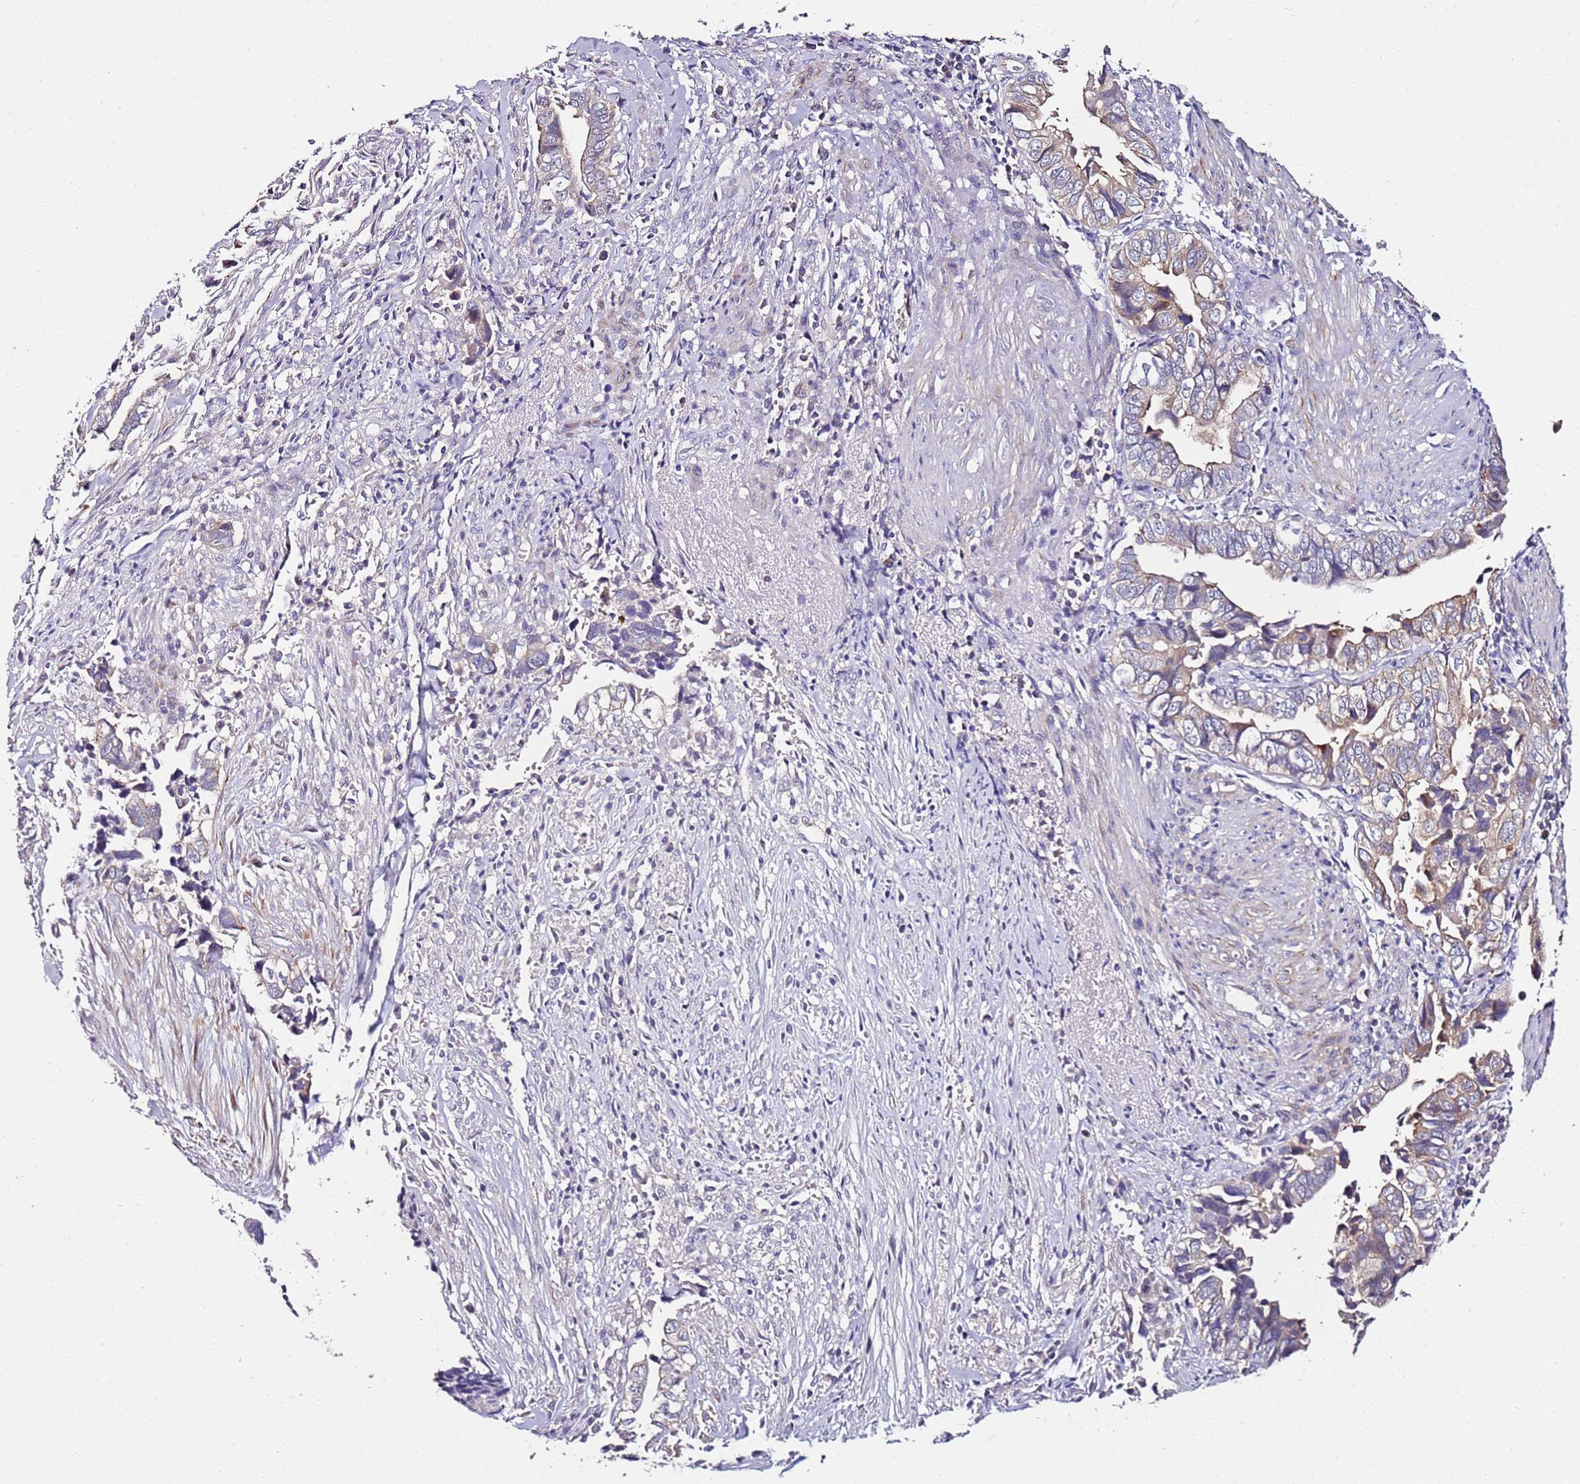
{"staining": {"intensity": "weak", "quantity": "<25%", "location": "cytoplasmic/membranous"}, "tissue": "liver cancer", "cell_type": "Tumor cells", "image_type": "cancer", "snomed": [{"axis": "morphology", "description": "Cholangiocarcinoma"}, {"axis": "topography", "description": "Liver"}], "caption": "Tumor cells show no significant protein positivity in cholangiocarcinoma (liver).", "gene": "SRRM5", "patient": {"sex": "female", "age": 79}}